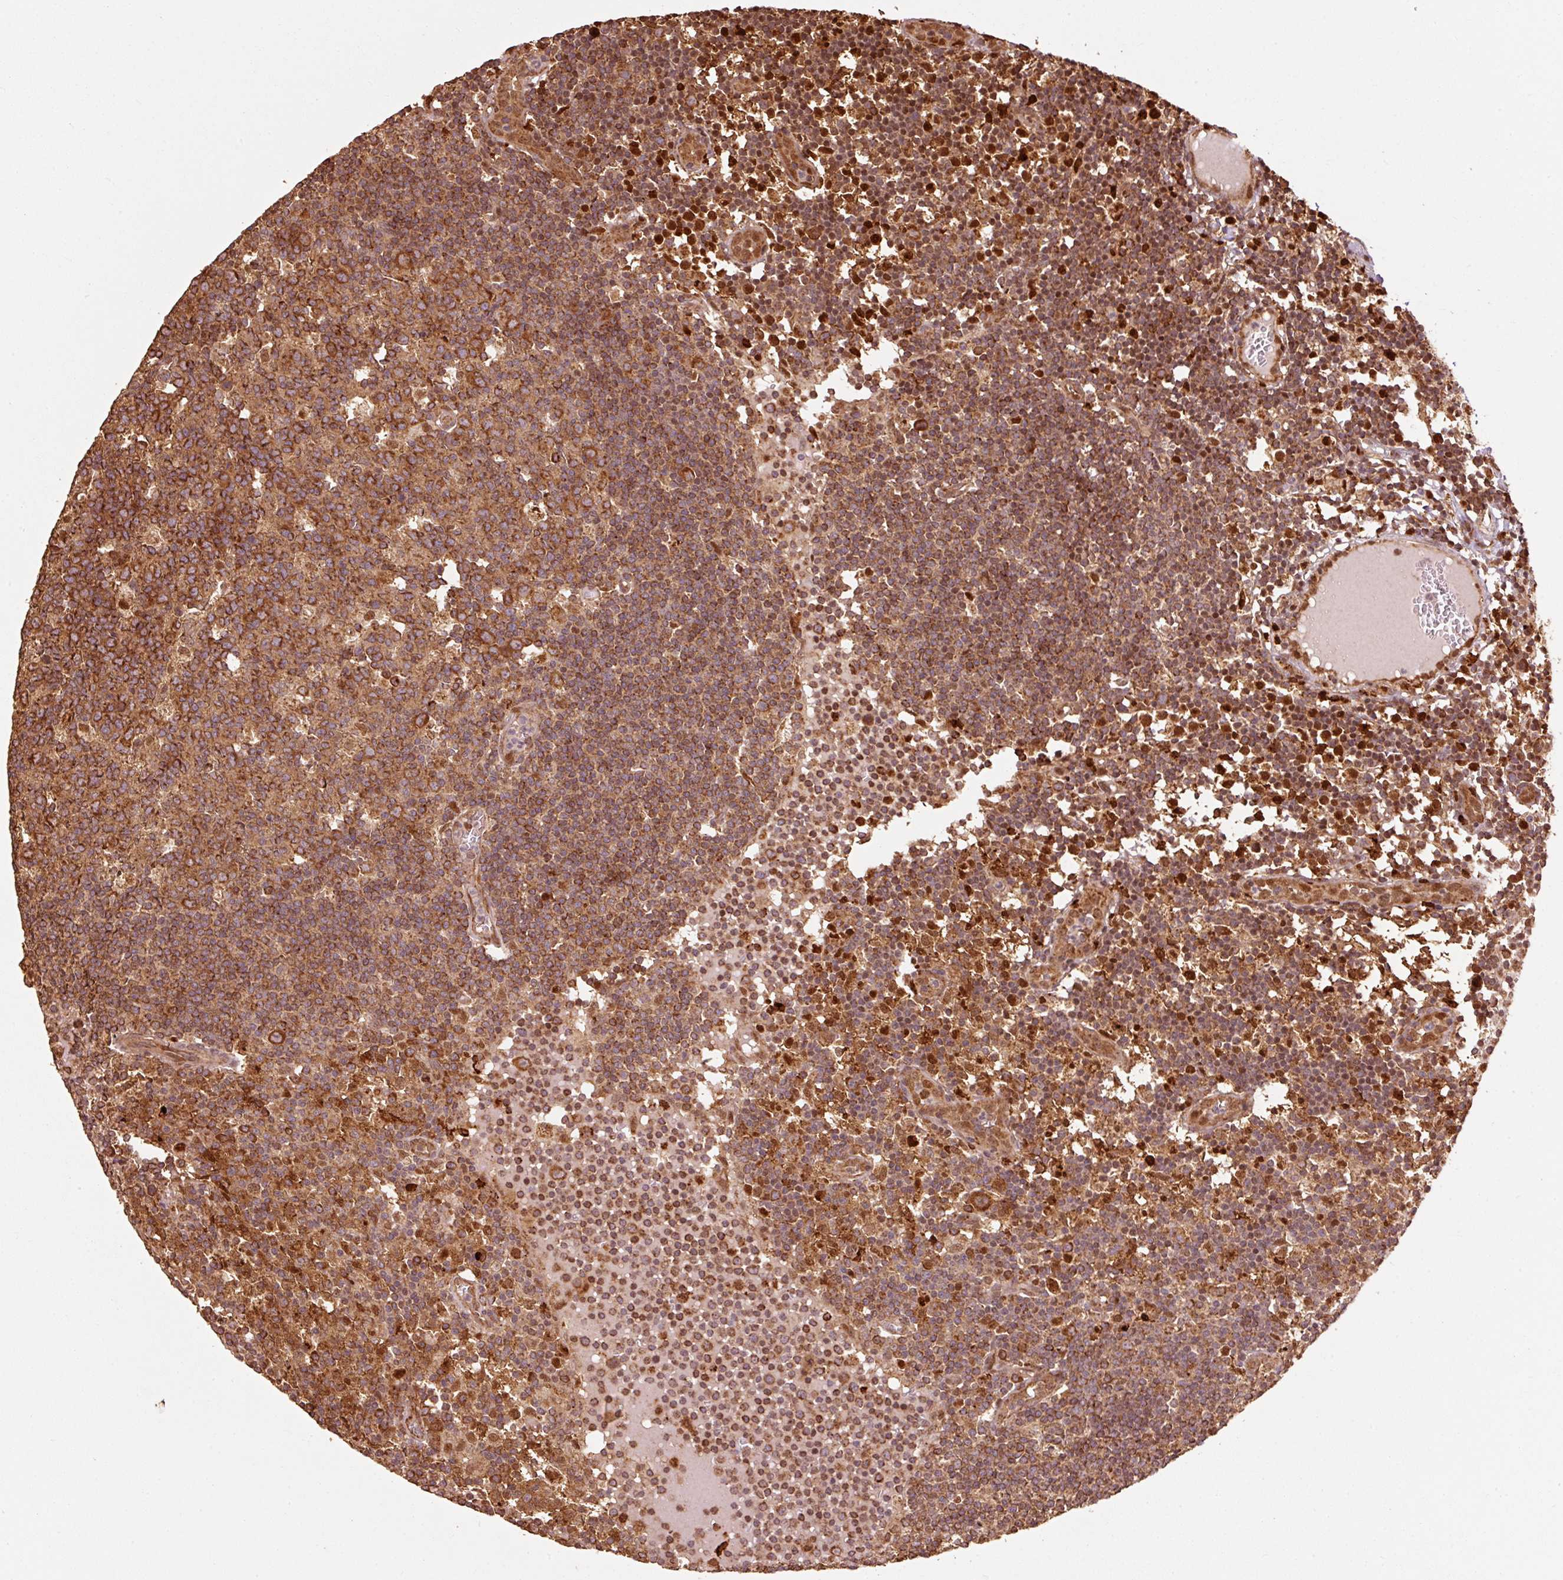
{"staining": {"intensity": "strong", "quantity": ">75%", "location": "cytoplasmic/membranous"}, "tissue": "lymph node", "cell_type": "Germinal center cells", "image_type": "normal", "snomed": [{"axis": "morphology", "description": "Normal tissue, NOS"}, {"axis": "topography", "description": "Lymph node"}], "caption": "A brown stain shows strong cytoplasmic/membranous positivity of a protein in germinal center cells of benign lymph node.", "gene": "MRPL16", "patient": {"sex": "female", "age": 45}}